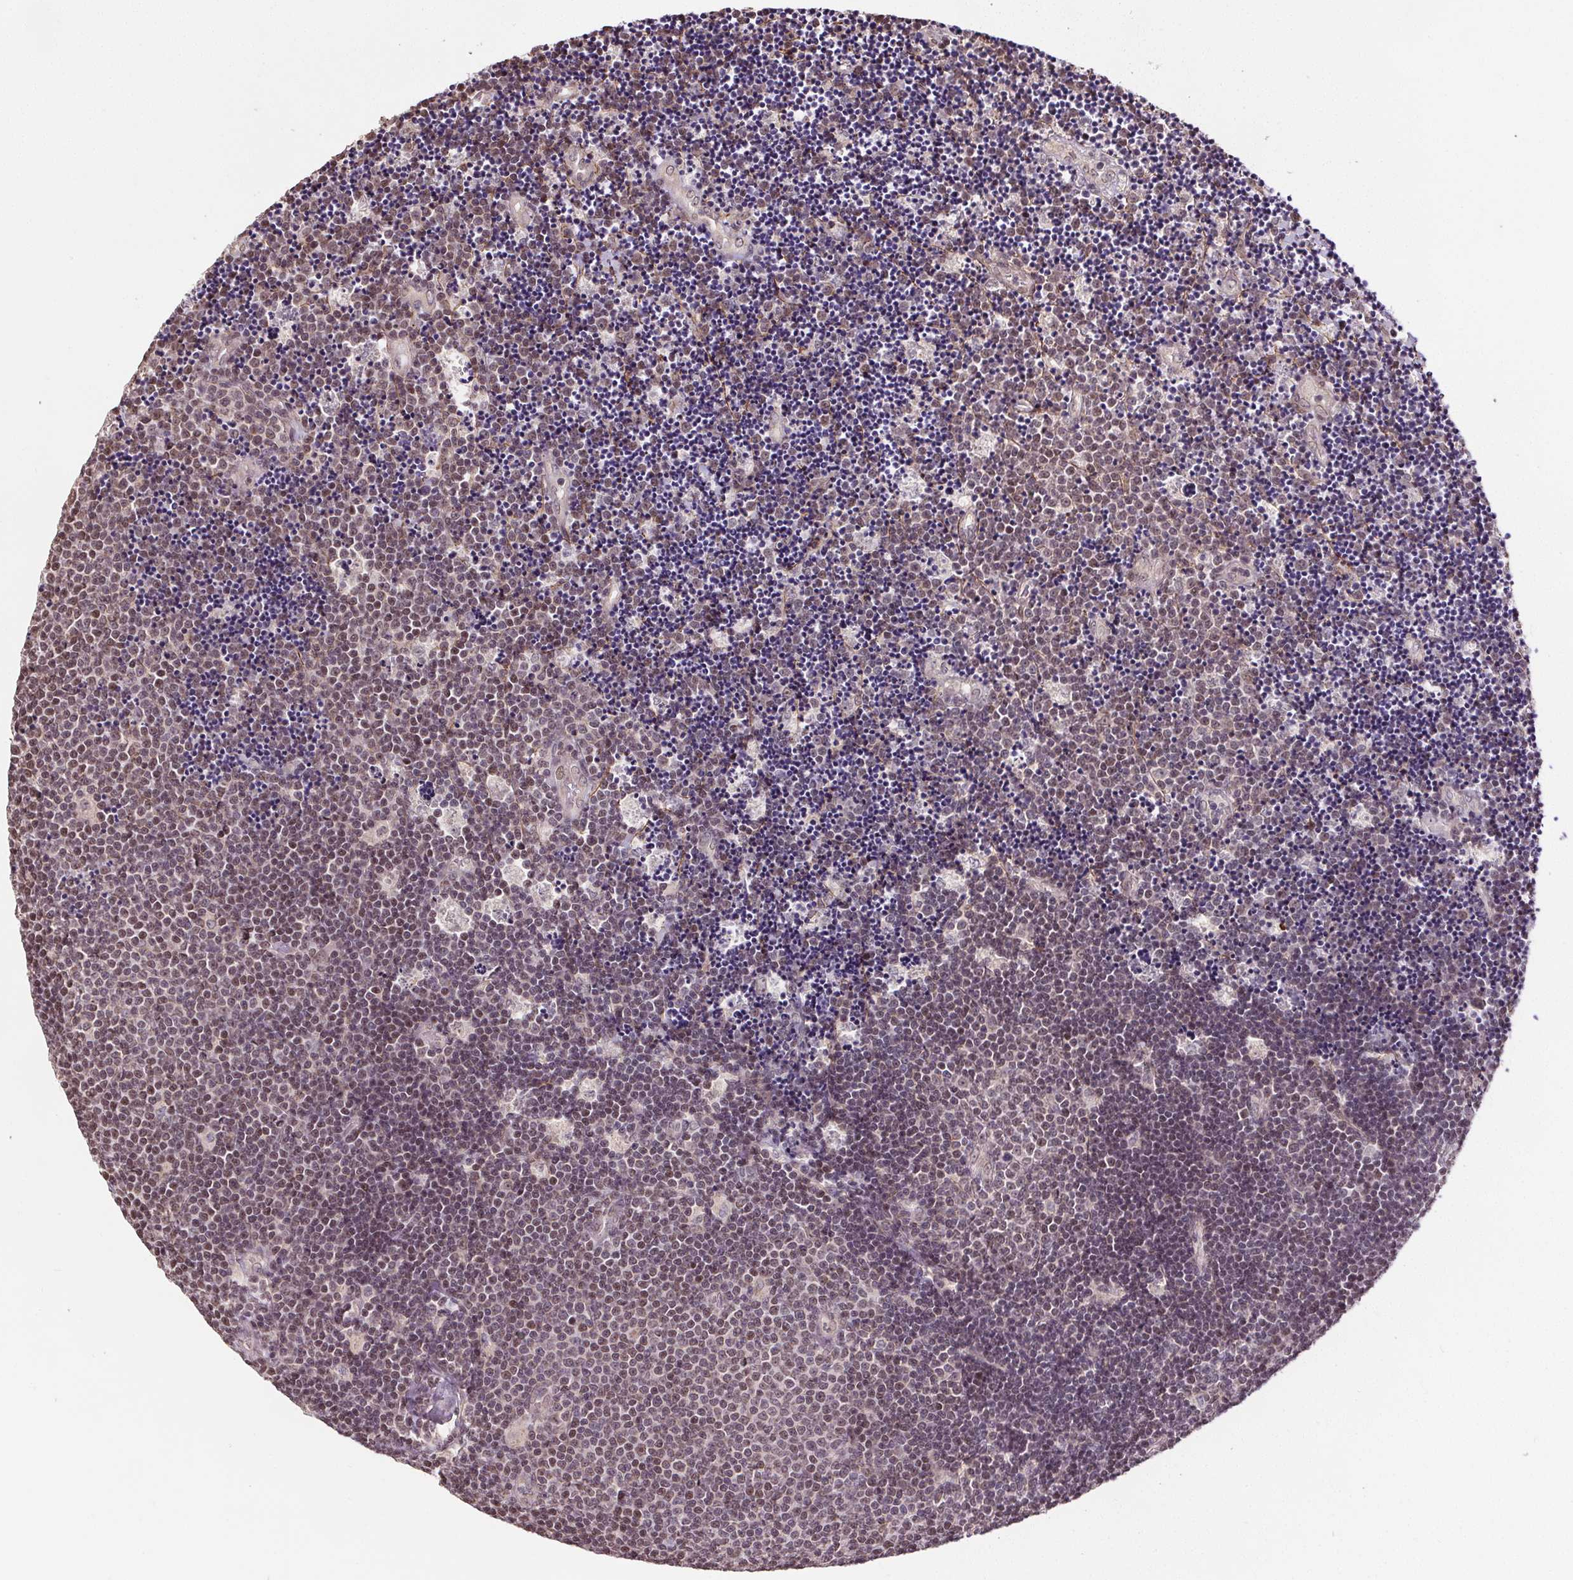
{"staining": {"intensity": "weak", "quantity": "25%-75%", "location": "nuclear"}, "tissue": "lymphoma", "cell_type": "Tumor cells", "image_type": "cancer", "snomed": [{"axis": "morphology", "description": "Malignant lymphoma, non-Hodgkin's type, Low grade"}, {"axis": "topography", "description": "Brain"}], "caption": "This histopathology image exhibits immunohistochemistry (IHC) staining of malignant lymphoma, non-Hodgkin's type (low-grade), with low weak nuclear positivity in about 25%-75% of tumor cells.", "gene": "KIAA0232", "patient": {"sex": "female", "age": 66}}